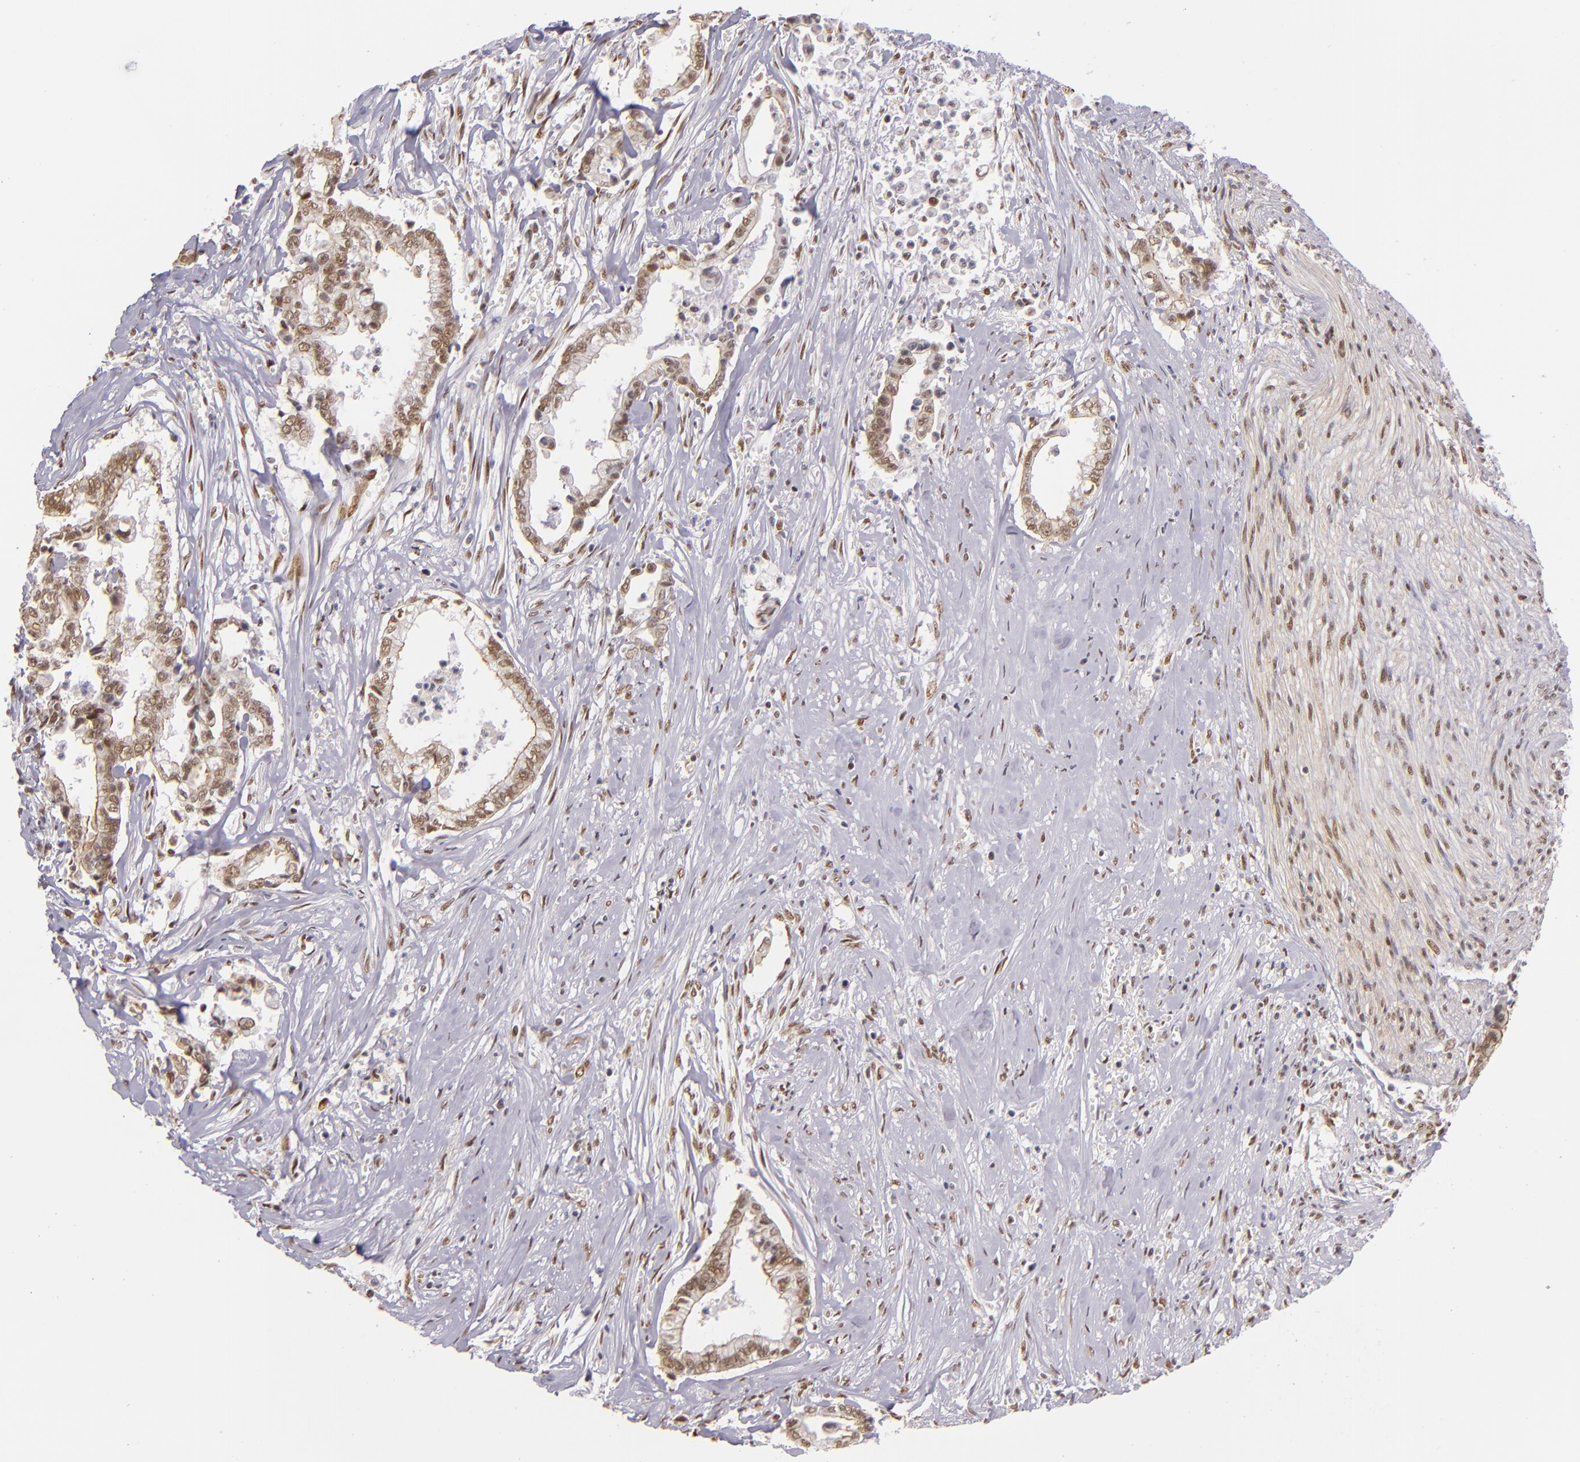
{"staining": {"intensity": "moderate", "quantity": ">75%", "location": "nuclear"}, "tissue": "liver cancer", "cell_type": "Tumor cells", "image_type": "cancer", "snomed": [{"axis": "morphology", "description": "Cholangiocarcinoma"}, {"axis": "topography", "description": "Liver"}], "caption": "An IHC image of tumor tissue is shown. Protein staining in brown labels moderate nuclear positivity in liver cancer within tumor cells. The staining was performed using DAB (3,3'-diaminobenzidine), with brown indicating positive protein expression. Nuclei are stained blue with hematoxylin.", "gene": "NCOR2", "patient": {"sex": "male", "age": 57}}